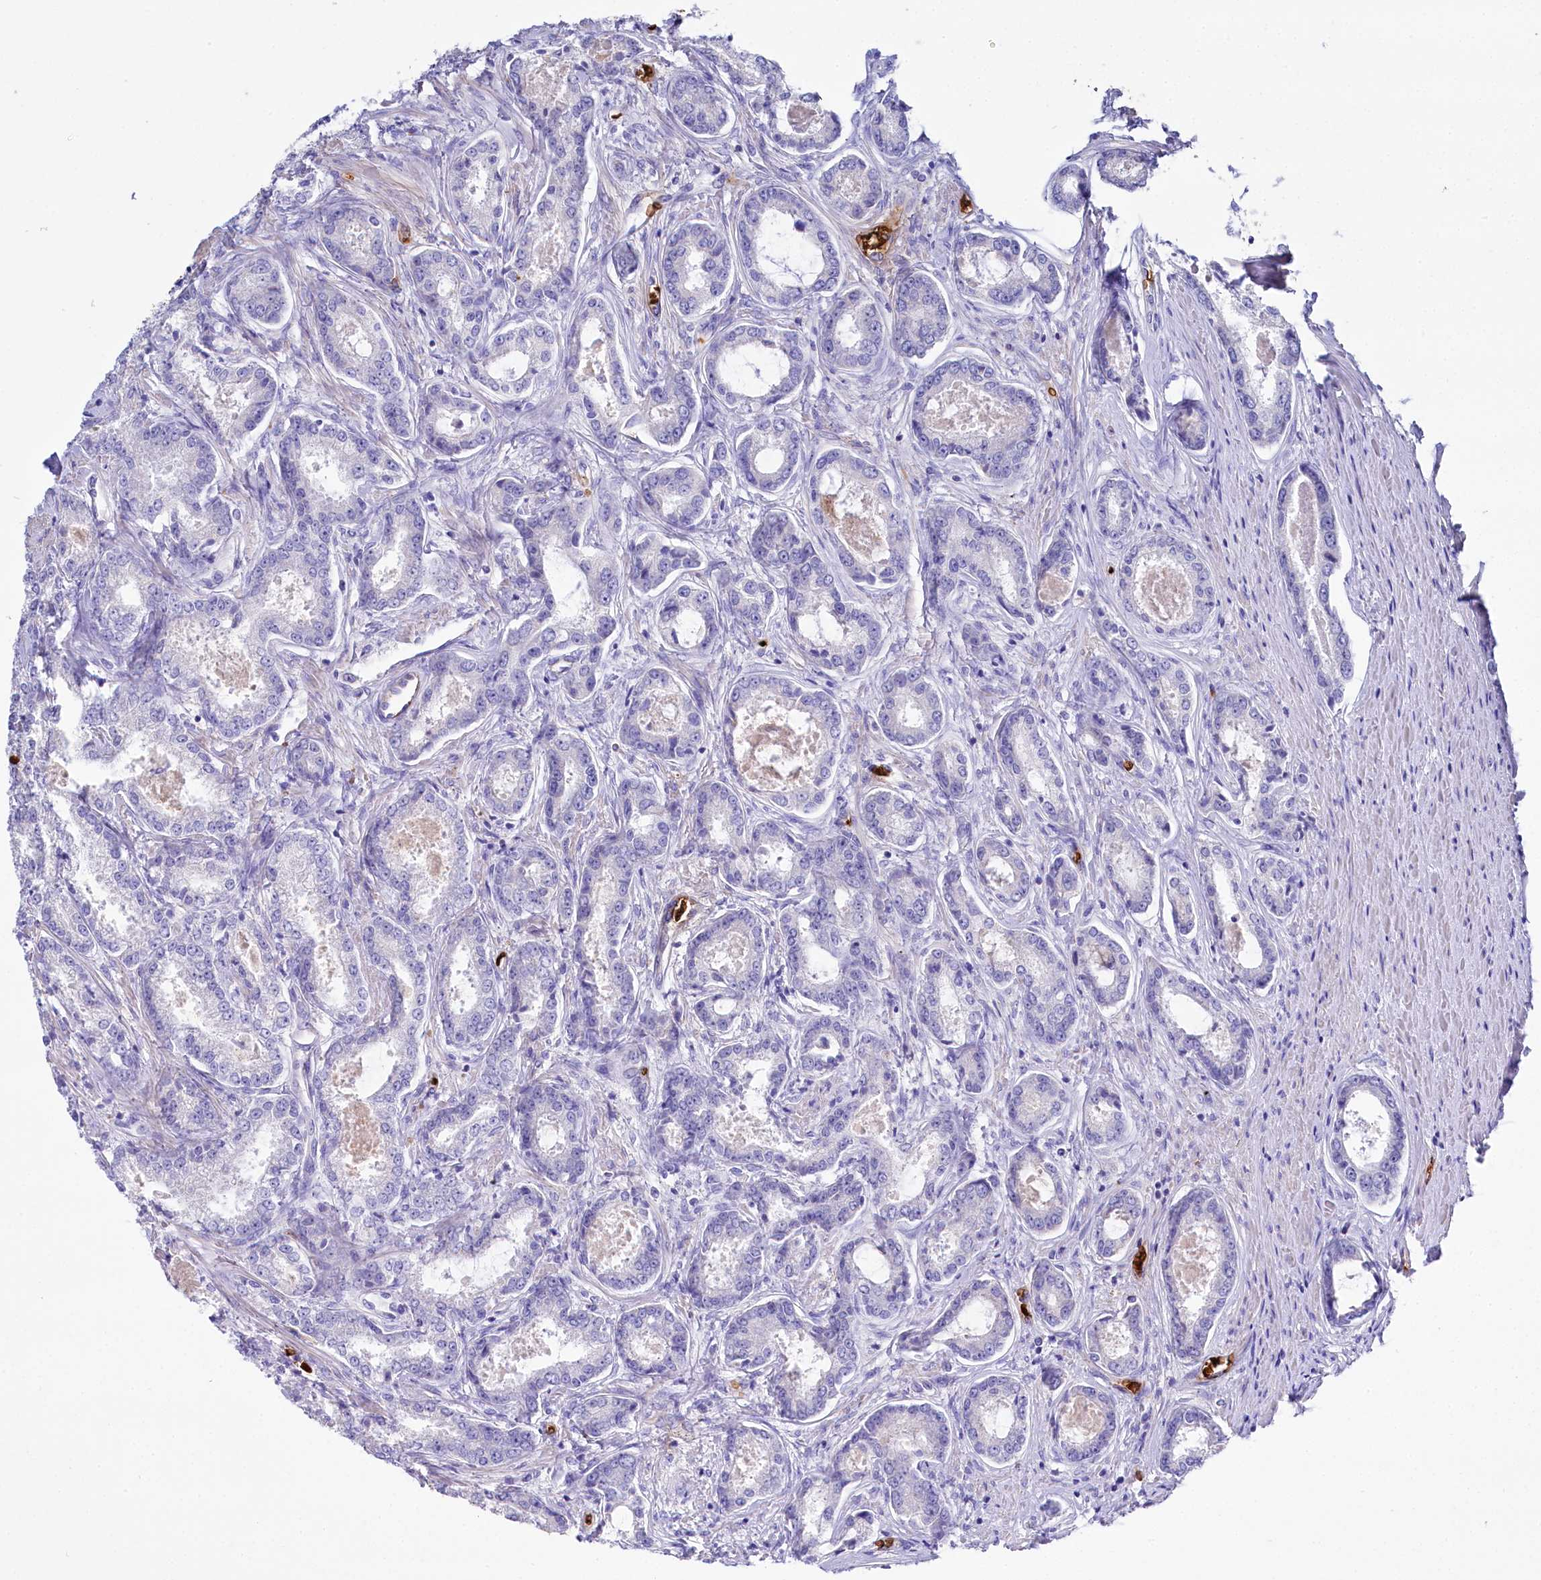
{"staining": {"intensity": "negative", "quantity": "none", "location": "none"}, "tissue": "prostate cancer", "cell_type": "Tumor cells", "image_type": "cancer", "snomed": [{"axis": "morphology", "description": "Adenocarcinoma, Low grade"}, {"axis": "topography", "description": "Prostate"}], "caption": "Adenocarcinoma (low-grade) (prostate) stained for a protein using immunohistochemistry exhibits no staining tumor cells.", "gene": "RPUSD3", "patient": {"sex": "male", "age": 68}}